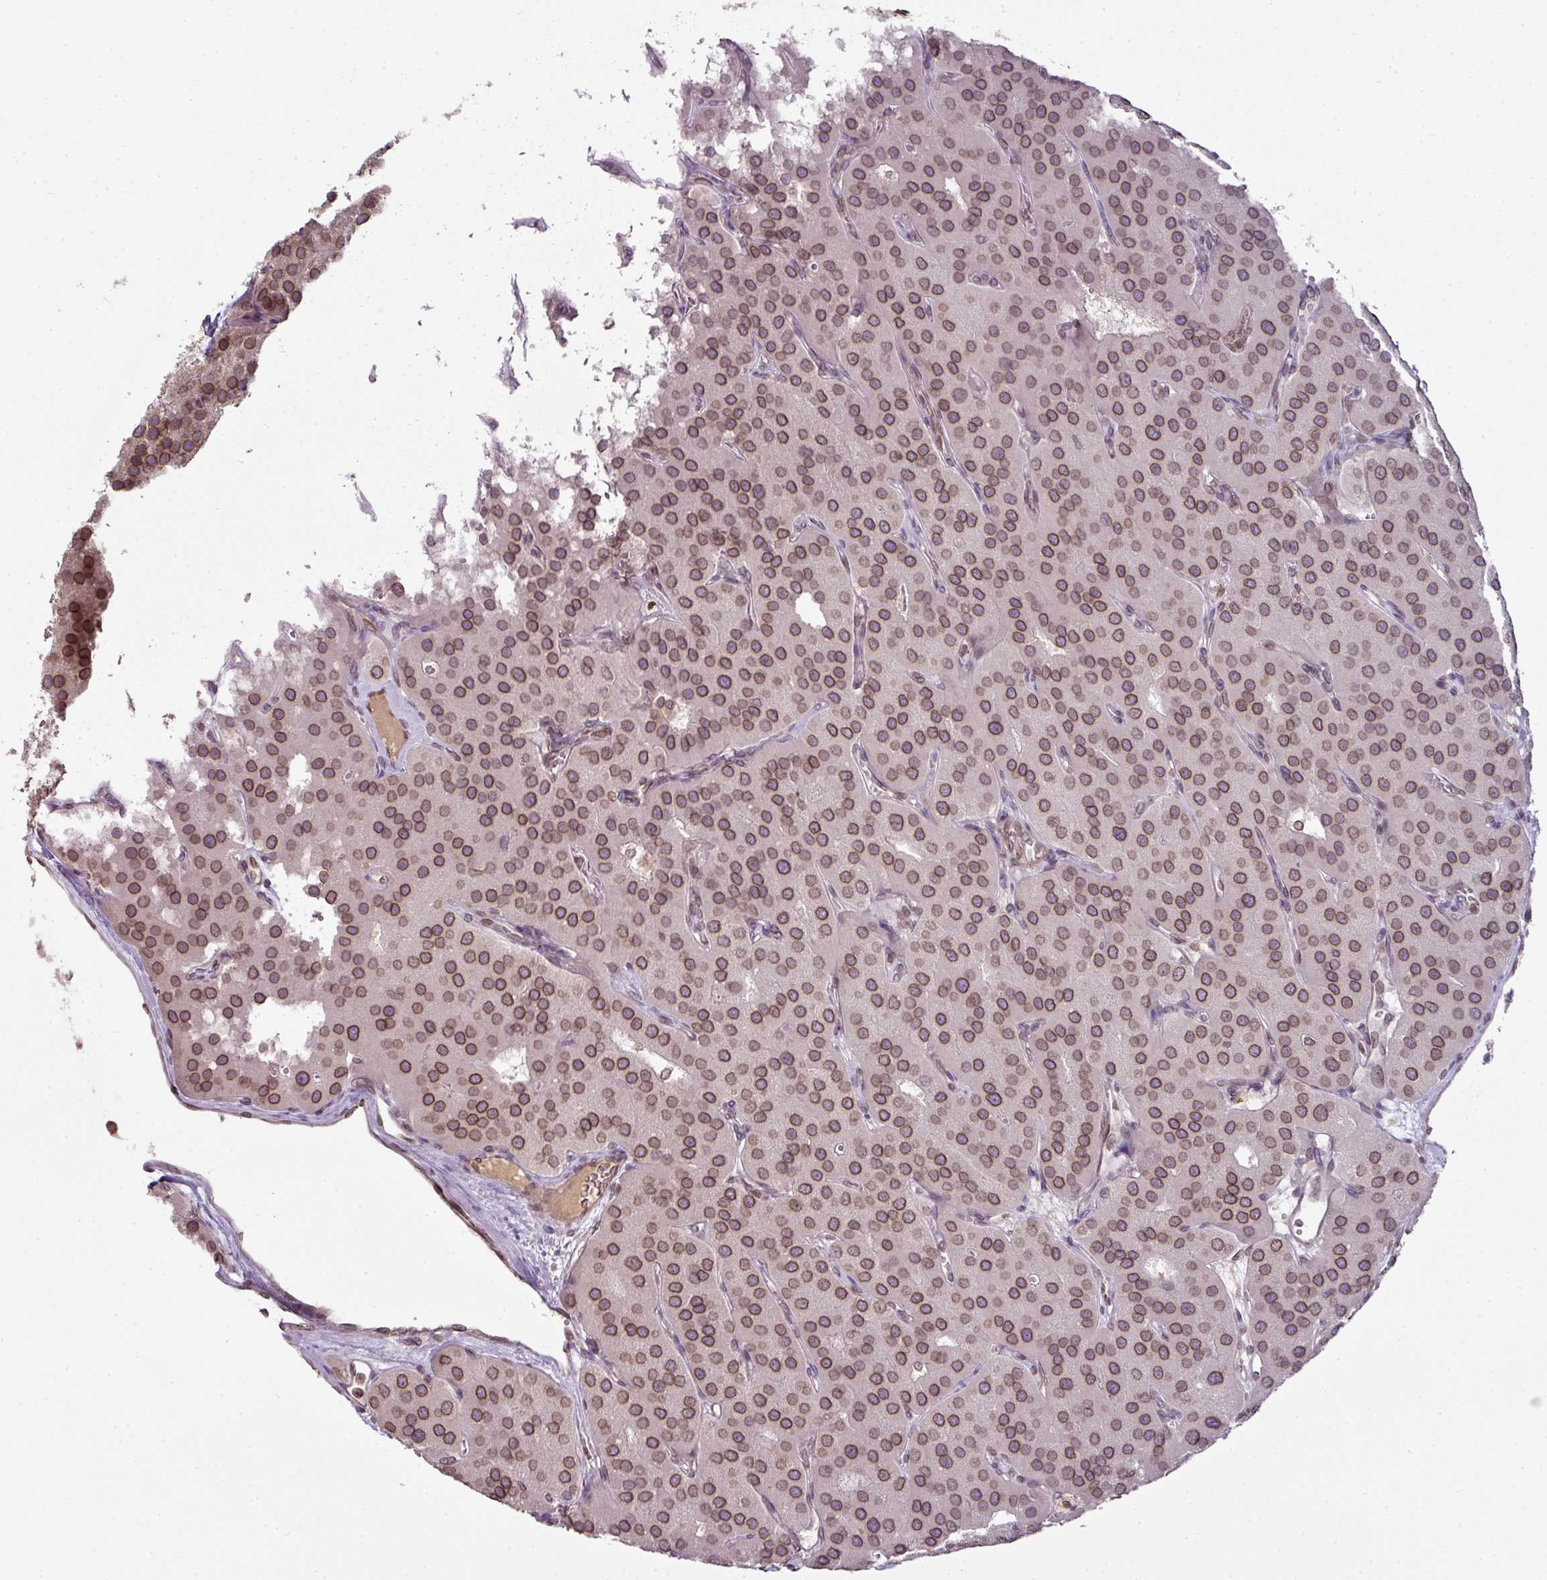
{"staining": {"intensity": "strong", "quantity": ">75%", "location": "cytoplasmic/membranous,nuclear"}, "tissue": "parathyroid gland", "cell_type": "Glandular cells", "image_type": "normal", "snomed": [{"axis": "morphology", "description": "Normal tissue, NOS"}, {"axis": "morphology", "description": "Adenoma, NOS"}, {"axis": "topography", "description": "Parathyroid gland"}], "caption": "The photomicrograph shows a brown stain indicating the presence of a protein in the cytoplasmic/membranous,nuclear of glandular cells in parathyroid gland. The protein of interest is stained brown, and the nuclei are stained in blue (DAB (3,3'-diaminobenzidine) IHC with brightfield microscopy, high magnification).", "gene": "RANGAP1", "patient": {"sex": "female", "age": 86}}